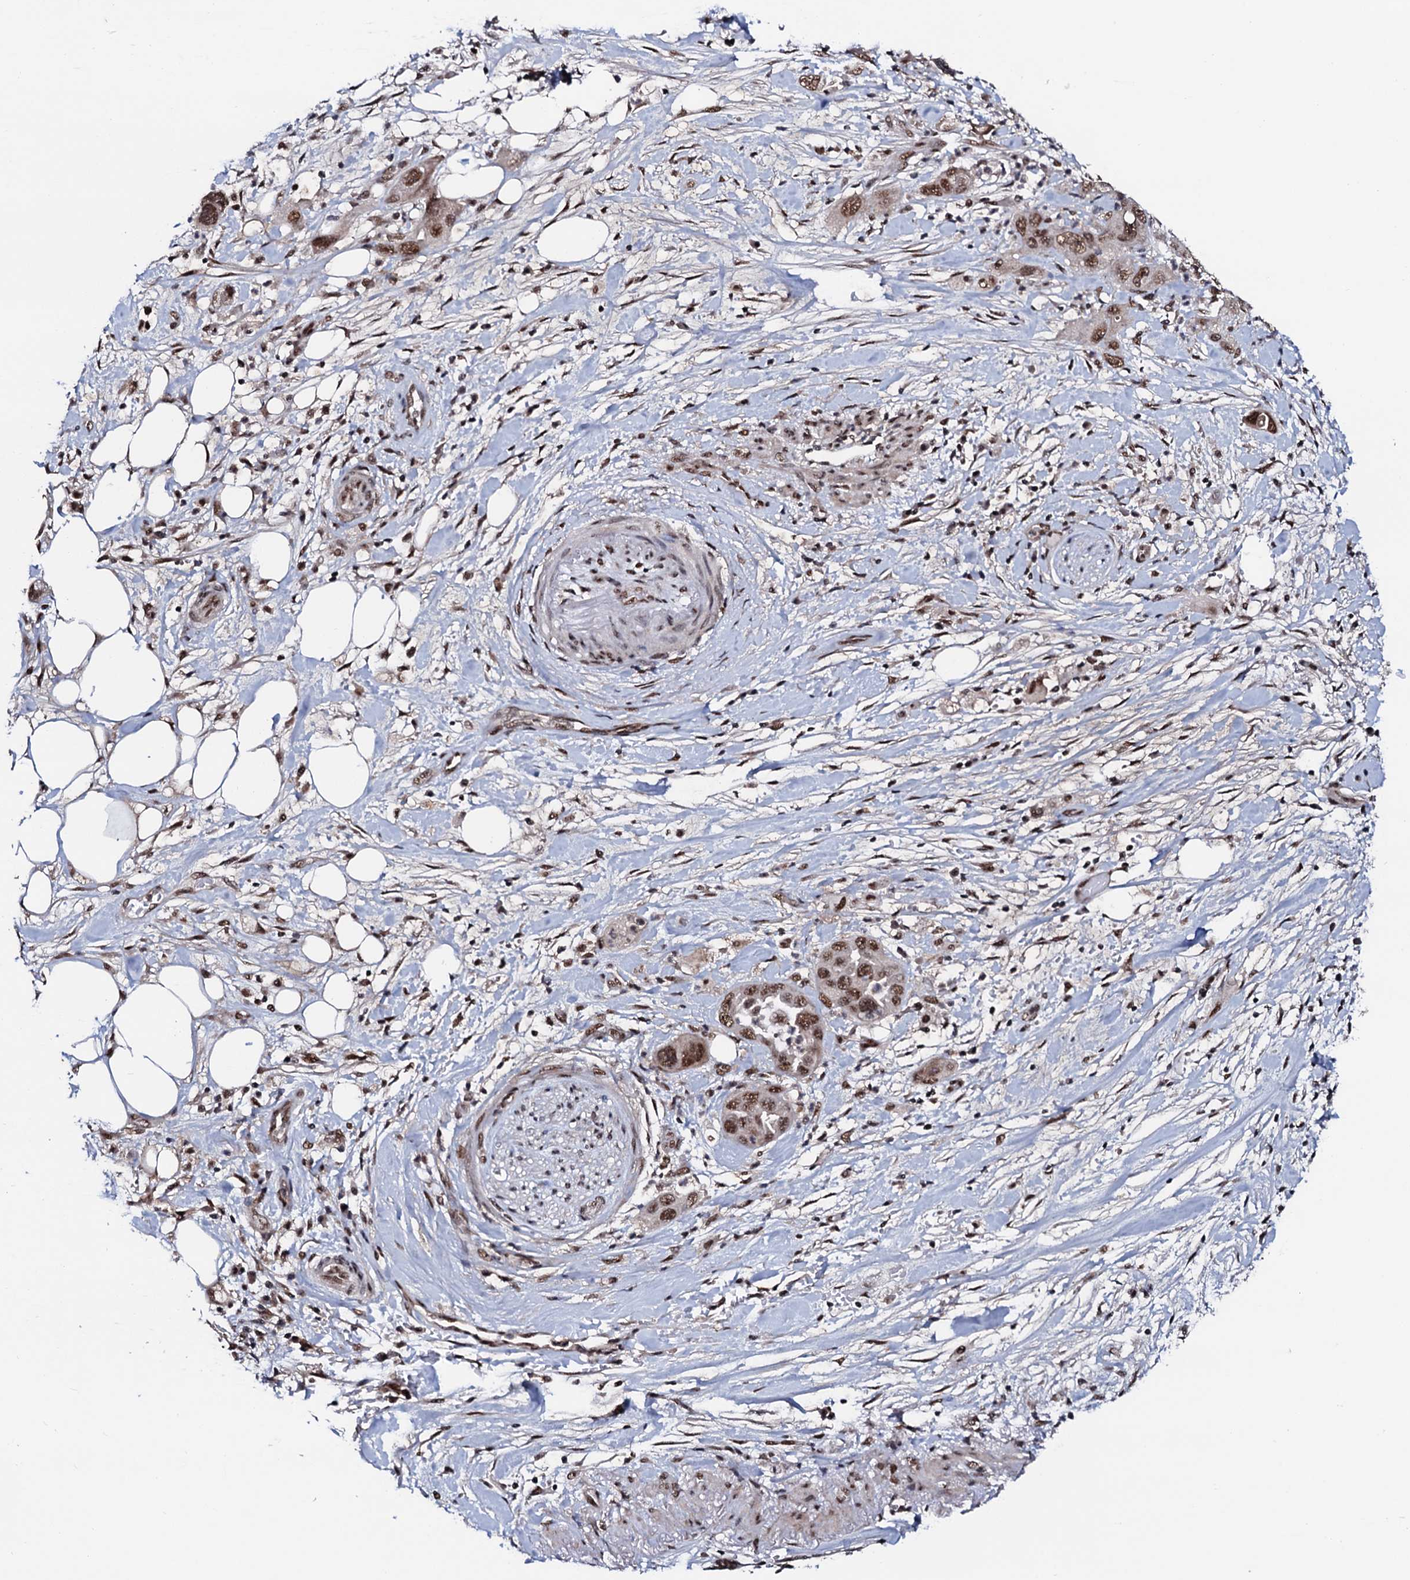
{"staining": {"intensity": "moderate", "quantity": ">75%", "location": "nuclear"}, "tissue": "pancreatic cancer", "cell_type": "Tumor cells", "image_type": "cancer", "snomed": [{"axis": "morphology", "description": "Adenocarcinoma, NOS"}, {"axis": "topography", "description": "Pancreas"}], "caption": "Immunohistochemistry micrograph of neoplastic tissue: pancreatic adenocarcinoma stained using immunohistochemistry reveals medium levels of moderate protein expression localized specifically in the nuclear of tumor cells, appearing as a nuclear brown color.", "gene": "PRPF18", "patient": {"sex": "female", "age": 71}}